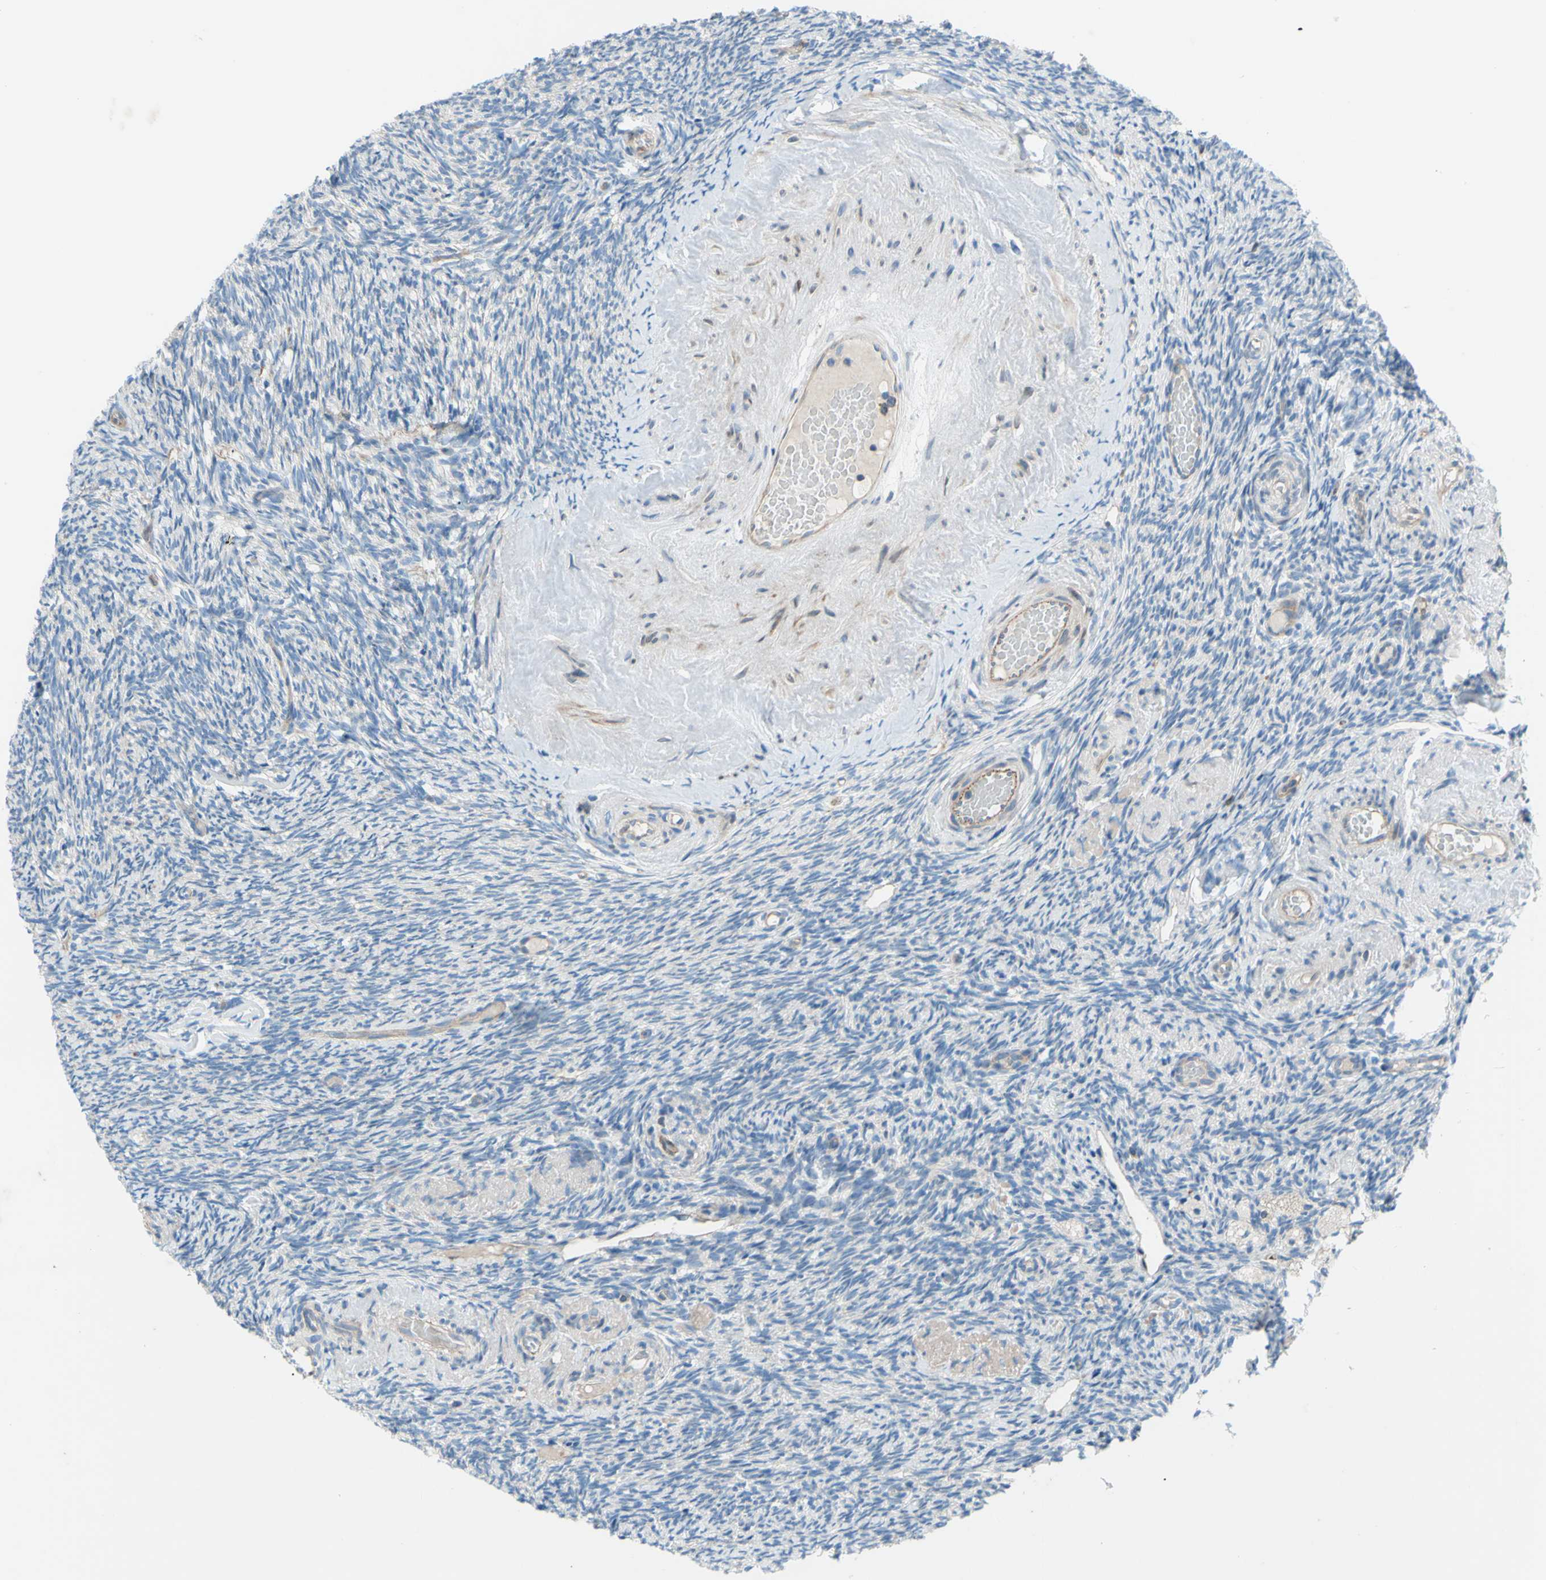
{"staining": {"intensity": "weak", "quantity": ">75%", "location": "cytoplasmic/membranous"}, "tissue": "ovary", "cell_type": "Follicle cells", "image_type": "normal", "snomed": [{"axis": "morphology", "description": "Normal tissue, NOS"}, {"axis": "topography", "description": "Ovary"}], "caption": "Immunohistochemical staining of benign ovary displays weak cytoplasmic/membranous protein staining in about >75% of follicle cells.", "gene": "PAK2", "patient": {"sex": "female", "age": 60}}